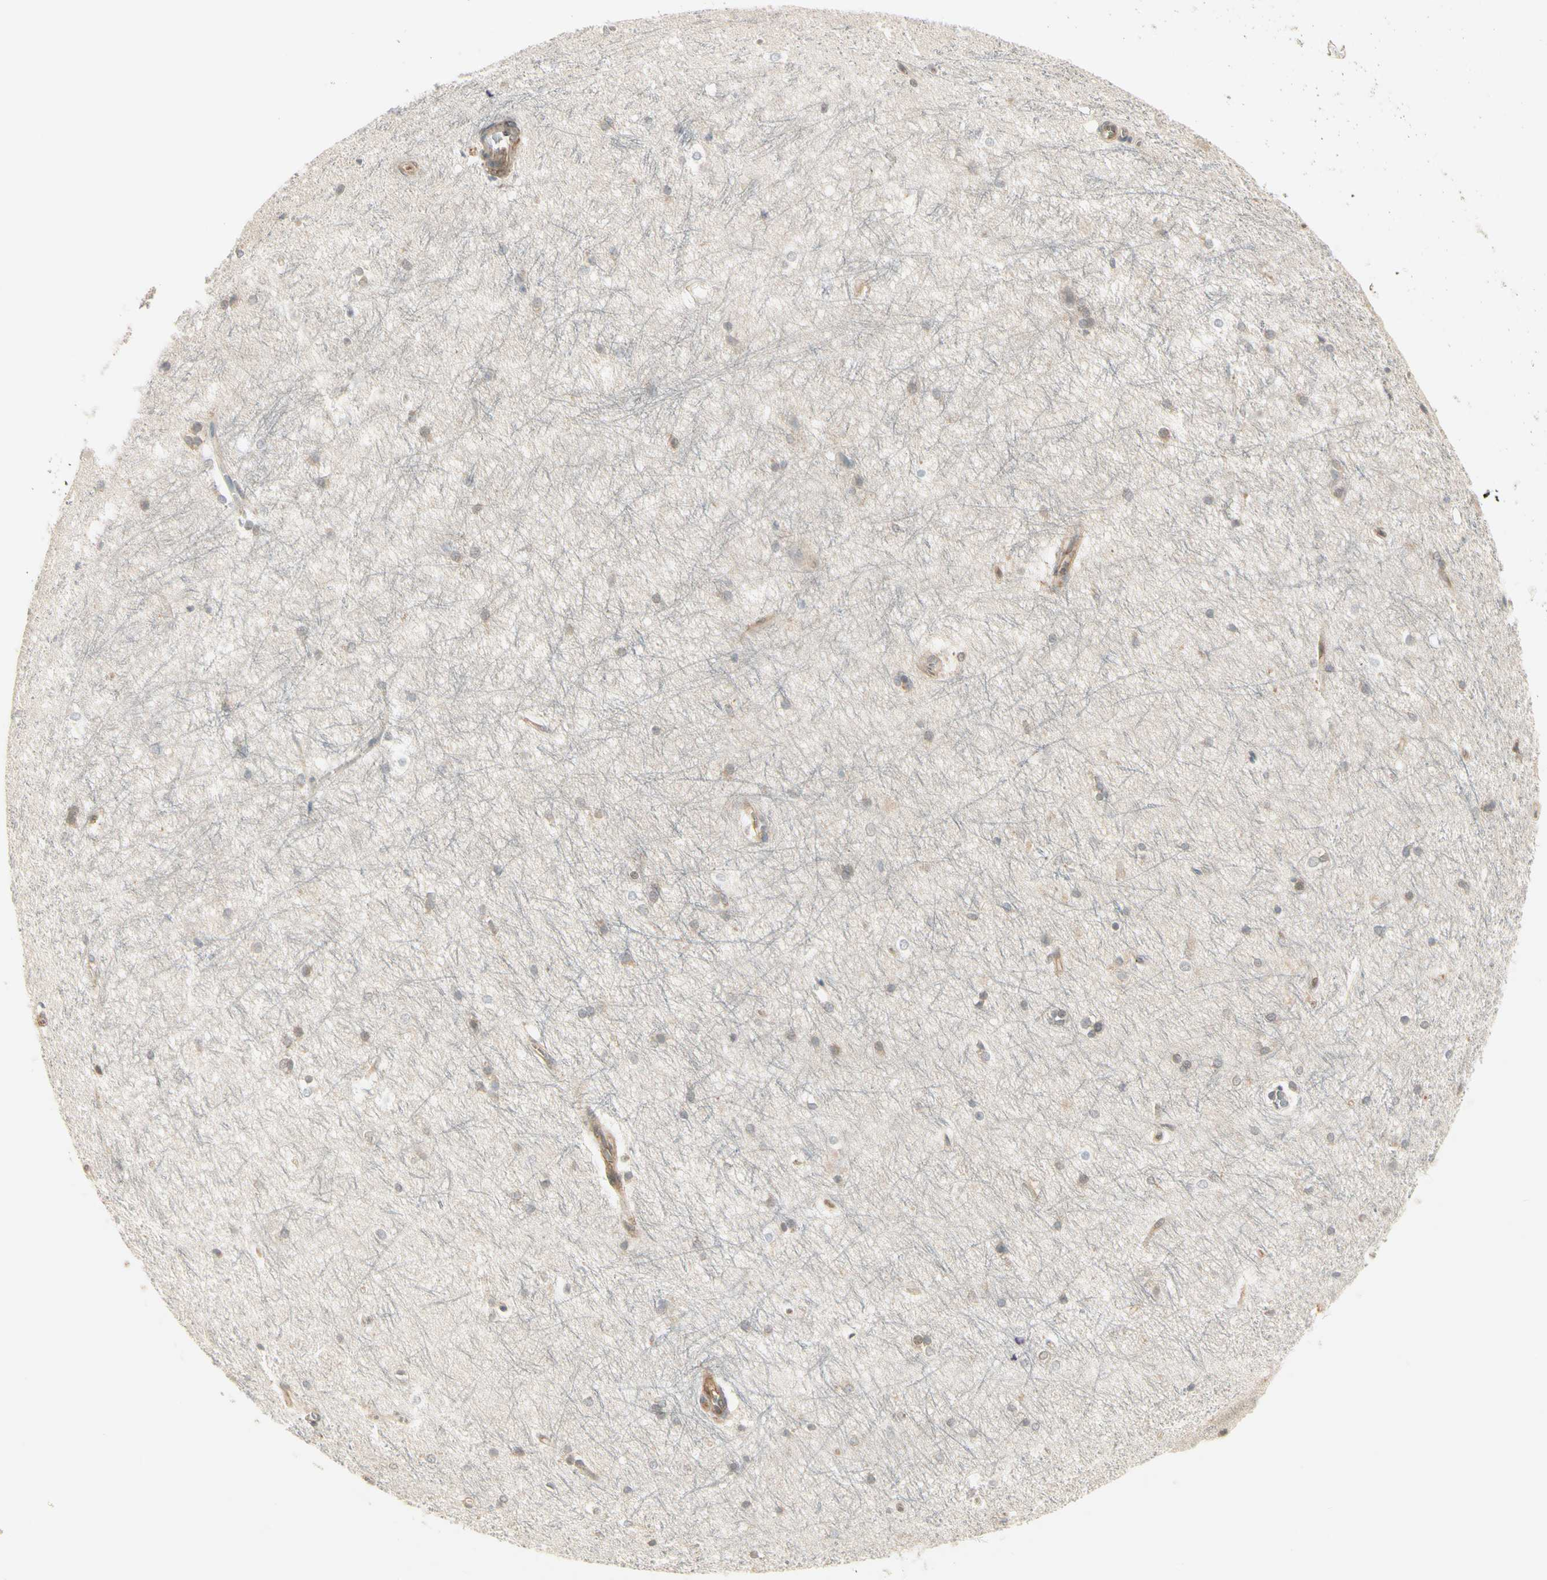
{"staining": {"intensity": "weak", "quantity": "25%-75%", "location": "cytoplasmic/membranous"}, "tissue": "hippocampus", "cell_type": "Glial cells", "image_type": "normal", "snomed": [{"axis": "morphology", "description": "Normal tissue, NOS"}, {"axis": "topography", "description": "Hippocampus"}], "caption": "This photomicrograph exhibits unremarkable hippocampus stained with IHC to label a protein in brown. The cytoplasmic/membranous of glial cells show weak positivity for the protein. Nuclei are counter-stained blue.", "gene": "OXSR1", "patient": {"sex": "female", "age": 19}}